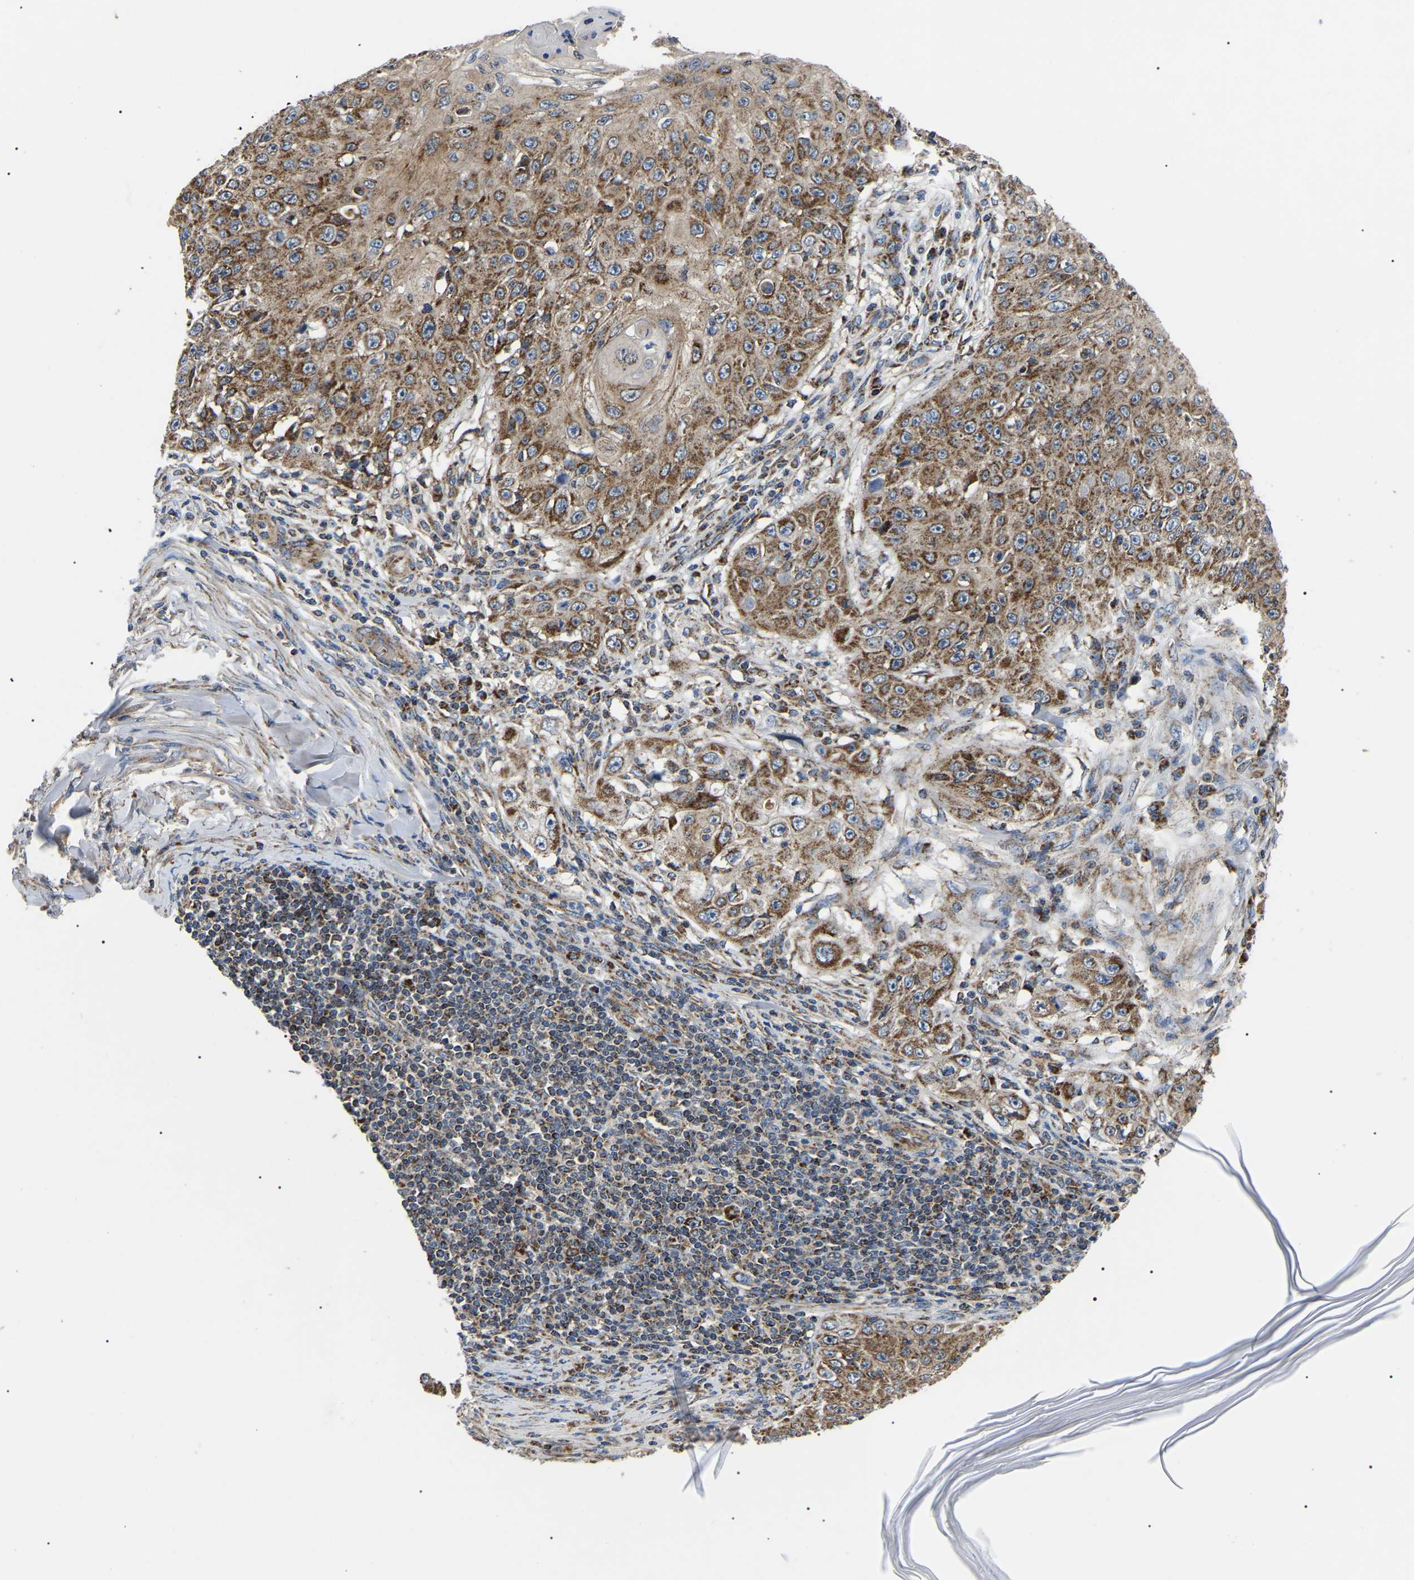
{"staining": {"intensity": "moderate", "quantity": ">75%", "location": "cytoplasmic/membranous"}, "tissue": "skin cancer", "cell_type": "Tumor cells", "image_type": "cancer", "snomed": [{"axis": "morphology", "description": "Squamous cell carcinoma, NOS"}, {"axis": "topography", "description": "Skin"}], "caption": "Immunohistochemical staining of human skin squamous cell carcinoma shows moderate cytoplasmic/membranous protein staining in about >75% of tumor cells.", "gene": "PPM1E", "patient": {"sex": "male", "age": 86}}